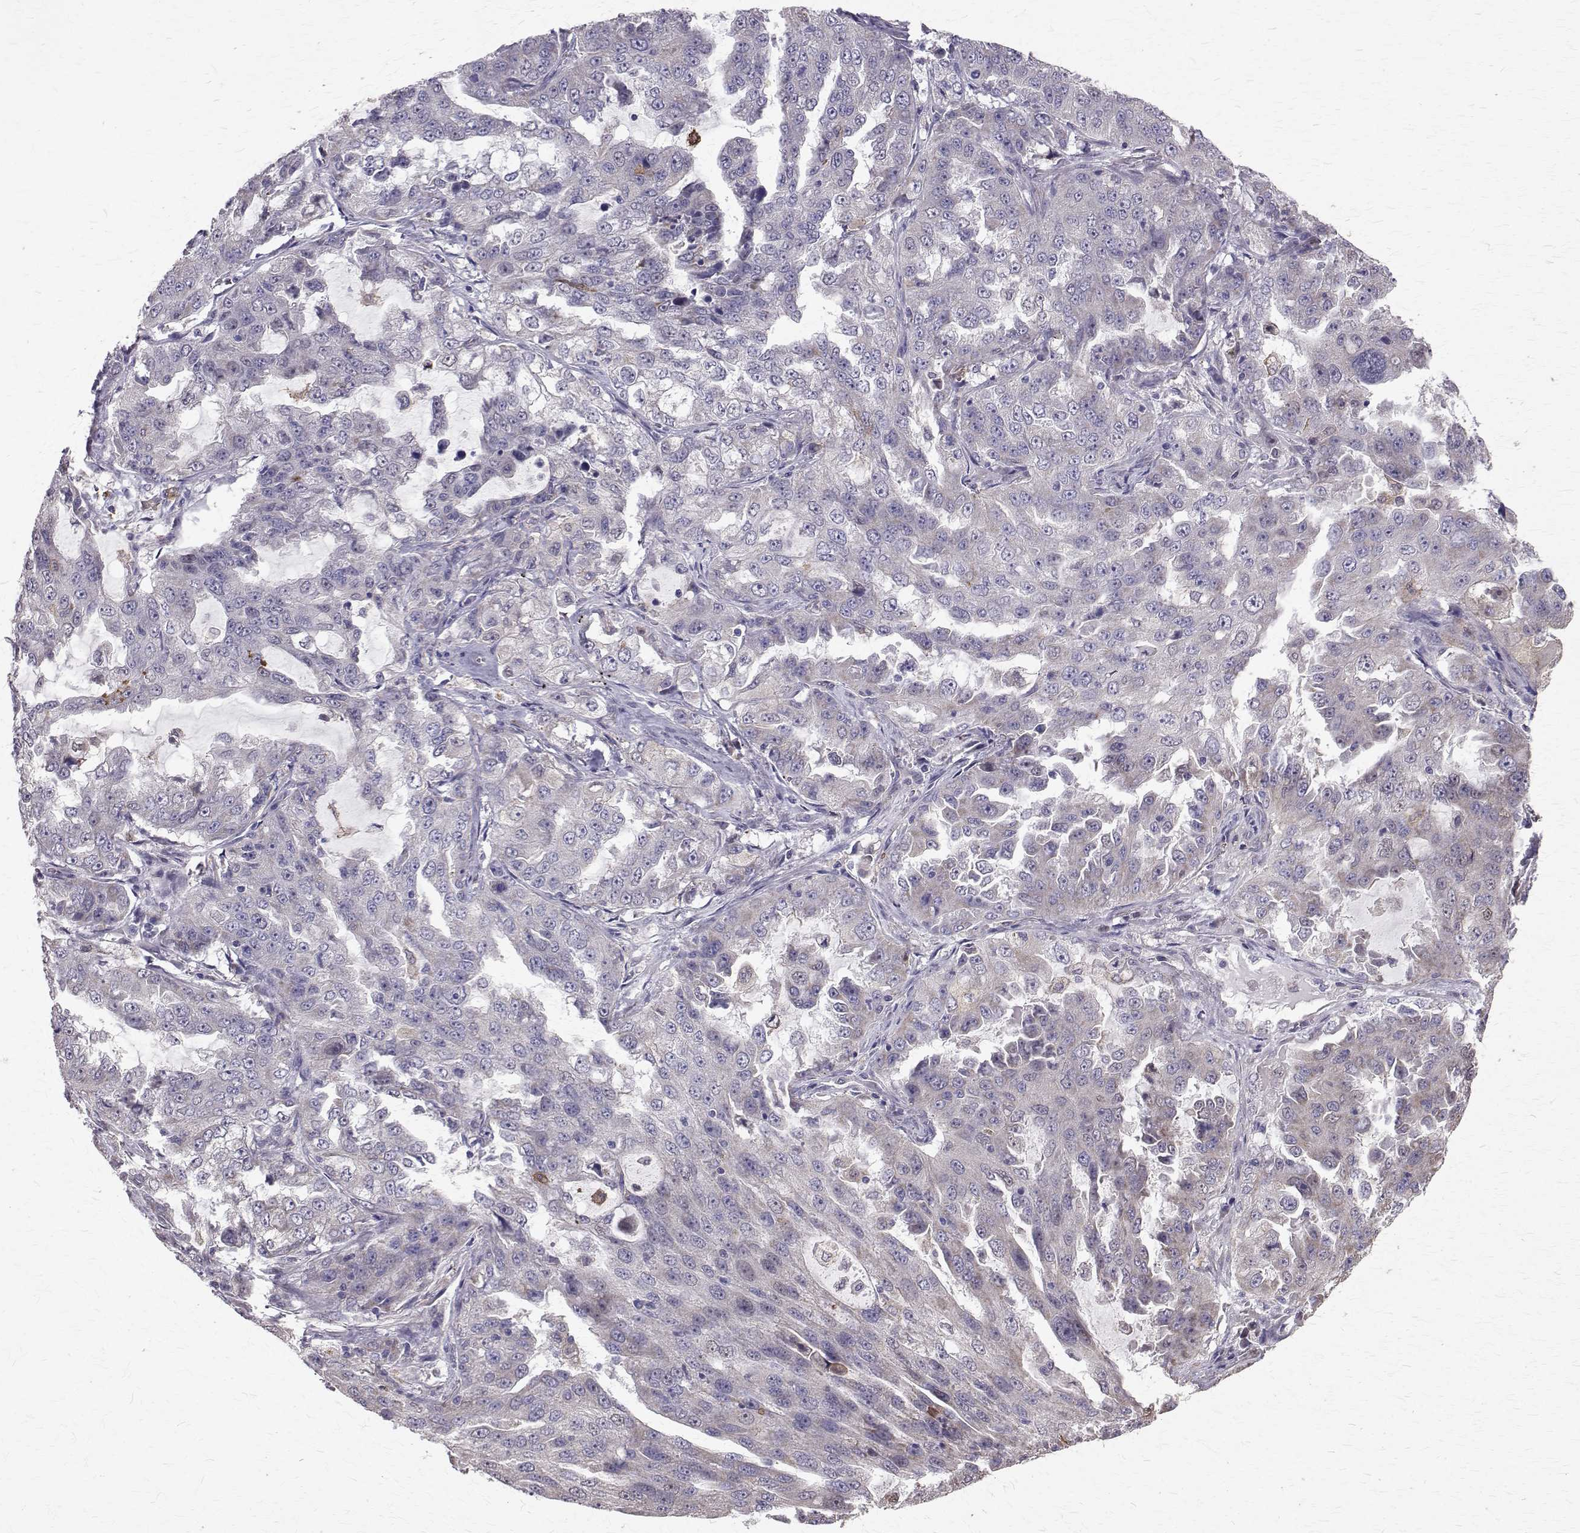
{"staining": {"intensity": "negative", "quantity": "none", "location": "none"}, "tissue": "lung cancer", "cell_type": "Tumor cells", "image_type": "cancer", "snomed": [{"axis": "morphology", "description": "Adenocarcinoma, NOS"}, {"axis": "topography", "description": "Lung"}], "caption": "Protein analysis of adenocarcinoma (lung) reveals no significant staining in tumor cells.", "gene": "CCDC89", "patient": {"sex": "female", "age": 61}}